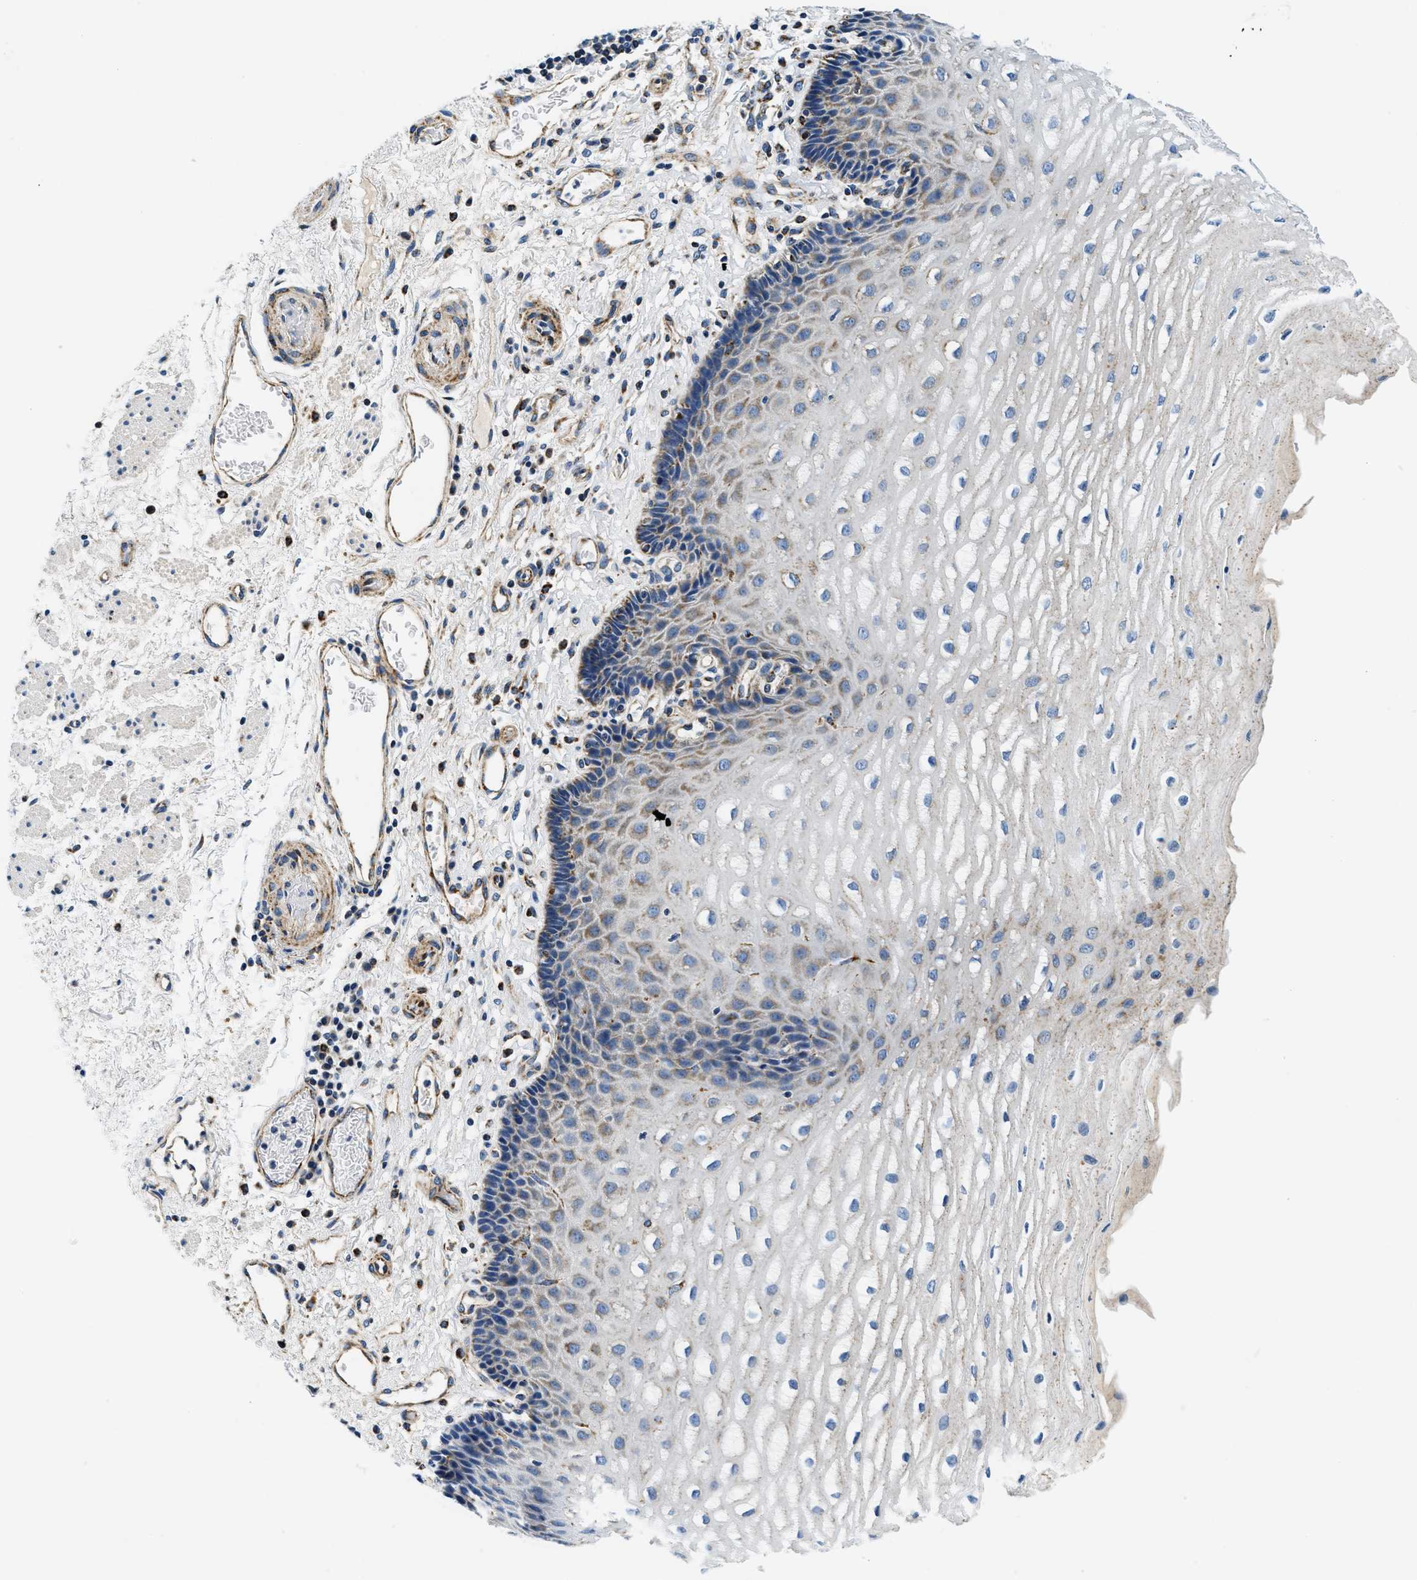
{"staining": {"intensity": "moderate", "quantity": "<25%", "location": "cytoplasmic/membranous"}, "tissue": "esophagus", "cell_type": "Squamous epithelial cells", "image_type": "normal", "snomed": [{"axis": "morphology", "description": "Normal tissue, NOS"}, {"axis": "topography", "description": "Esophagus"}], "caption": "A histopathology image of esophagus stained for a protein demonstrates moderate cytoplasmic/membranous brown staining in squamous epithelial cells.", "gene": "SAMD4B", "patient": {"sex": "male", "age": 54}}